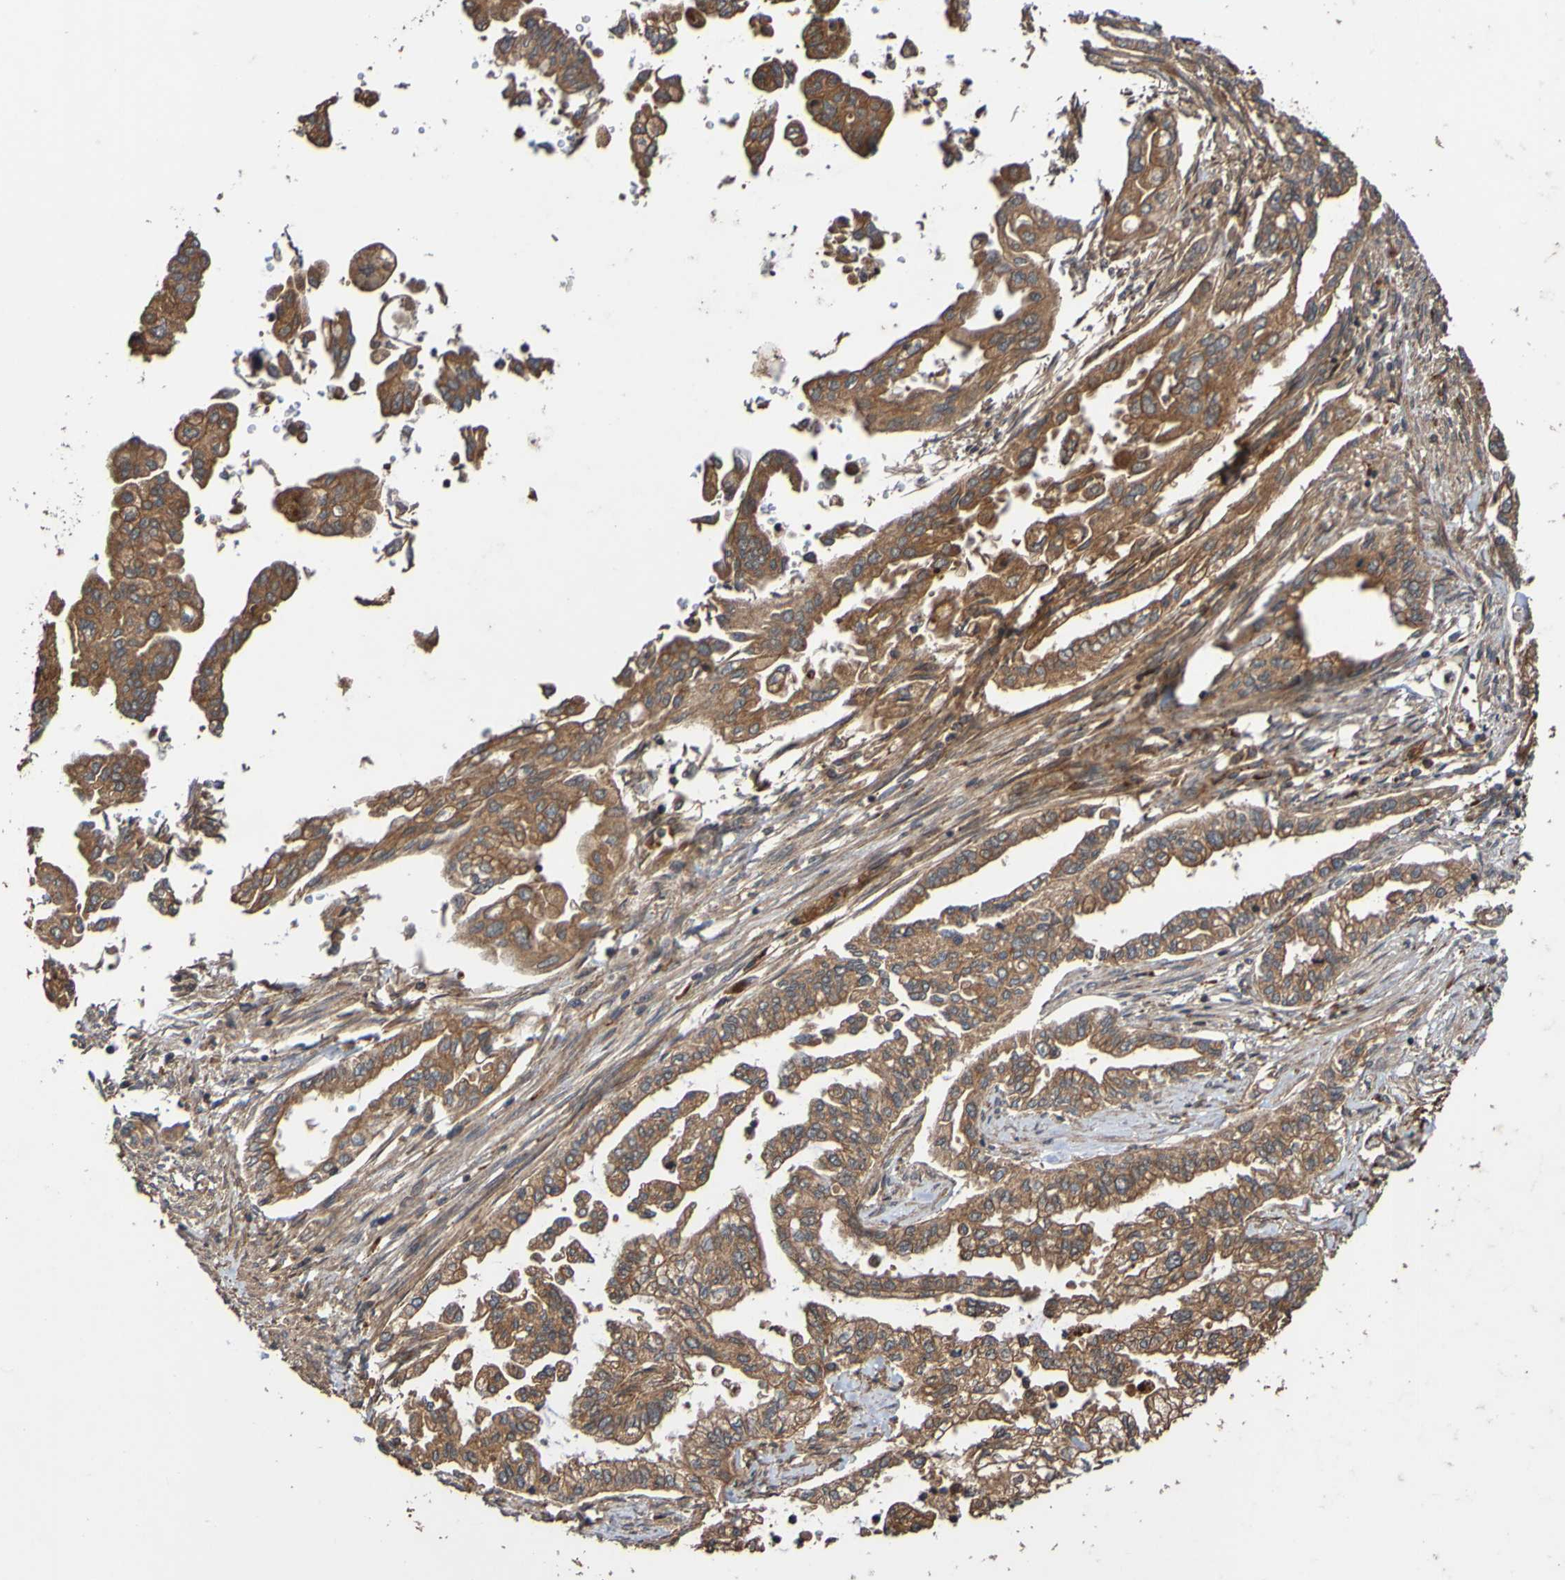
{"staining": {"intensity": "moderate", "quantity": ">75%", "location": "cytoplasmic/membranous"}, "tissue": "pancreatic cancer", "cell_type": "Tumor cells", "image_type": "cancer", "snomed": [{"axis": "morphology", "description": "Normal tissue, NOS"}, {"axis": "topography", "description": "Pancreas"}], "caption": "The photomicrograph reveals staining of pancreatic cancer, revealing moderate cytoplasmic/membranous protein expression (brown color) within tumor cells.", "gene": "UCN", "patient": {"sex": "male", "age": 42}}